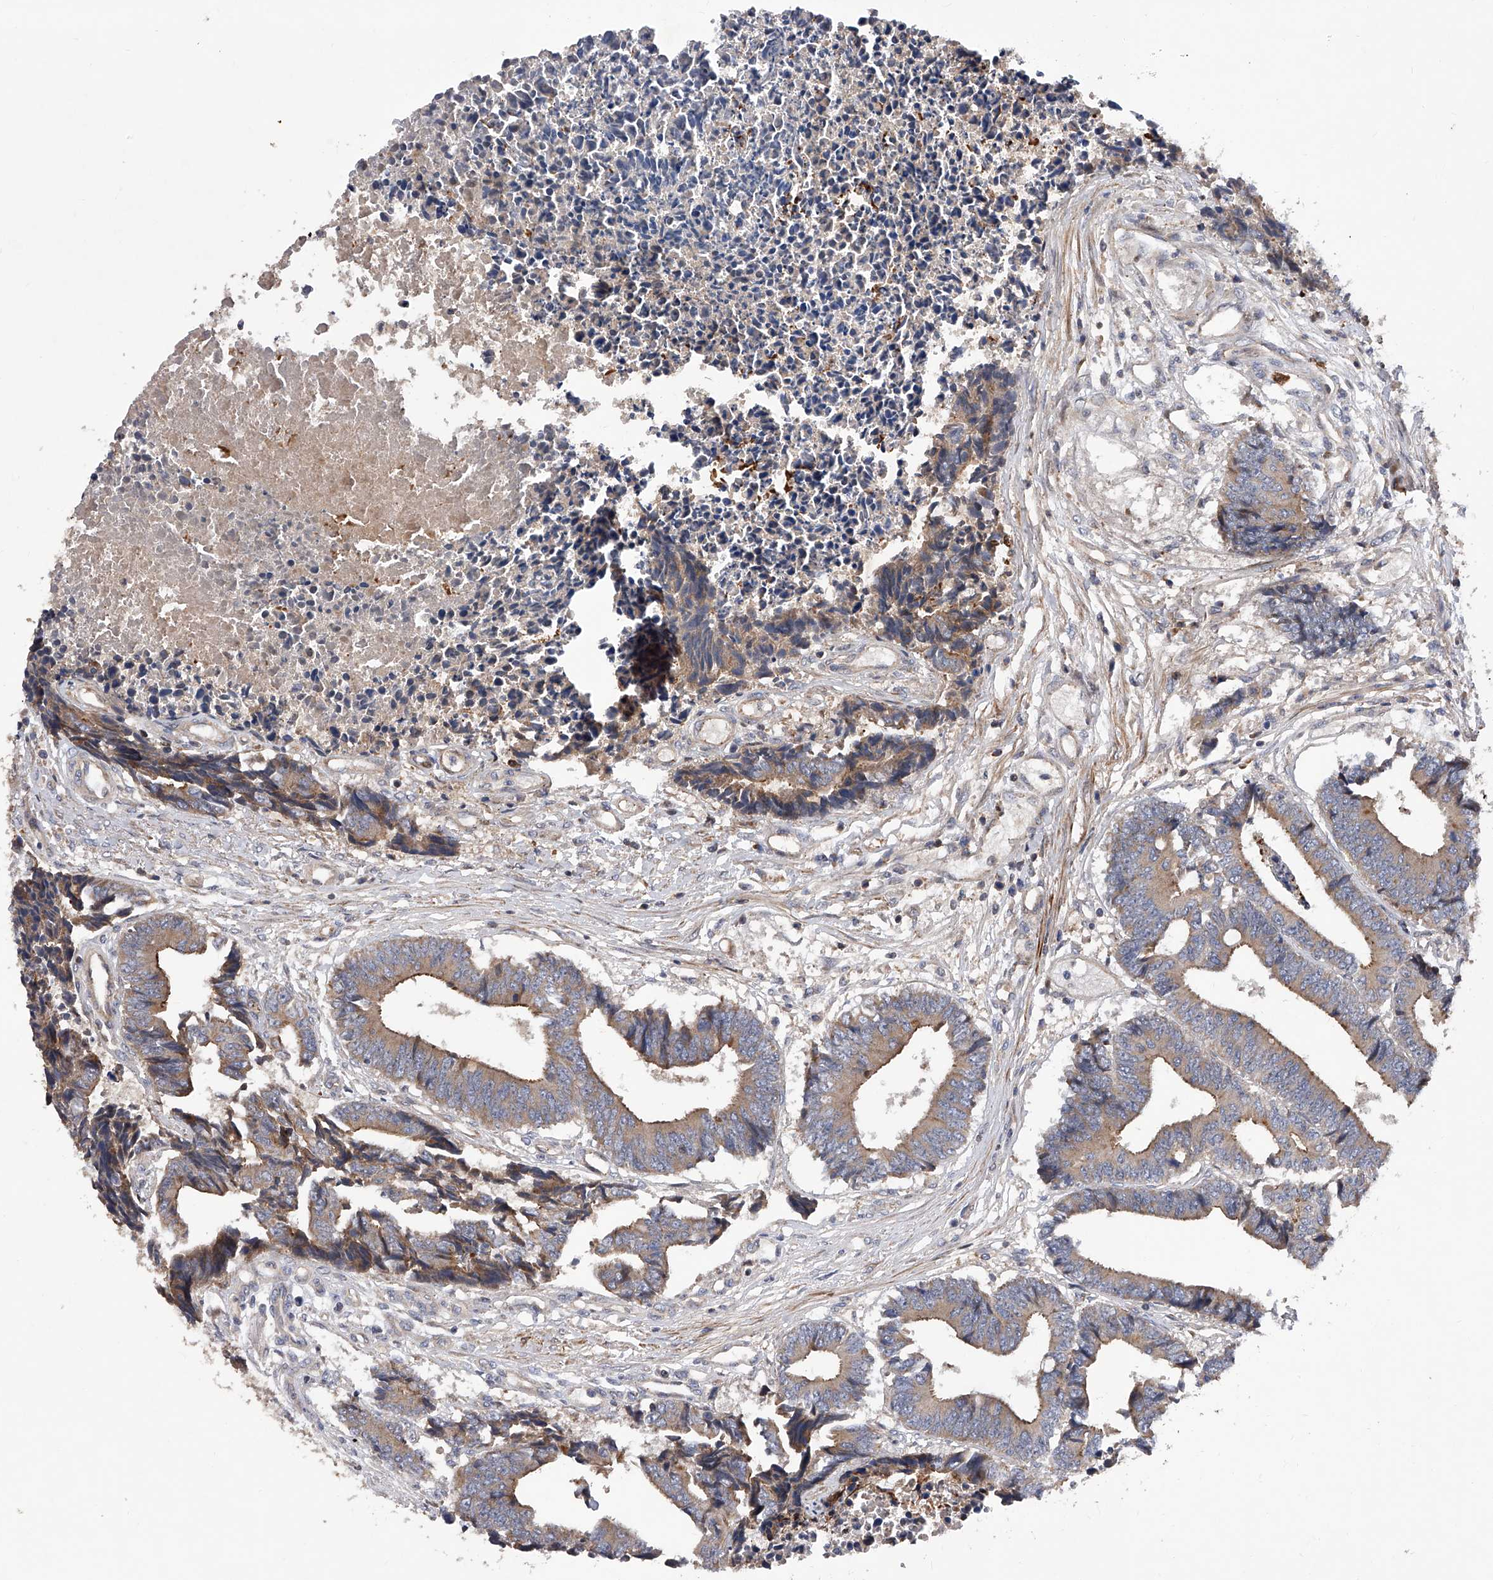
{"staining": {"intensity": "weak", "quantity": "25%-75%", "location": "cytoplasmic/membranous"}, "tissue": "colorectal cancer", "cell_type": "Tumor cells", "image_type": "cancer", "snomed": [{"axis": "morphology", "description": "Adenocarcinoma, NOS"}, {"axis": "topography", "description": "Rectum"}], "caption": "IHC image of colorectal adenocarcinoma stained for a protein (brown), which exhibits low levels of weak cytoplasmic/membranous expression in about 25%-75% of tumor cells.", "gene": "PDSS2", "patient": {"sex": "male", "age": 84}}